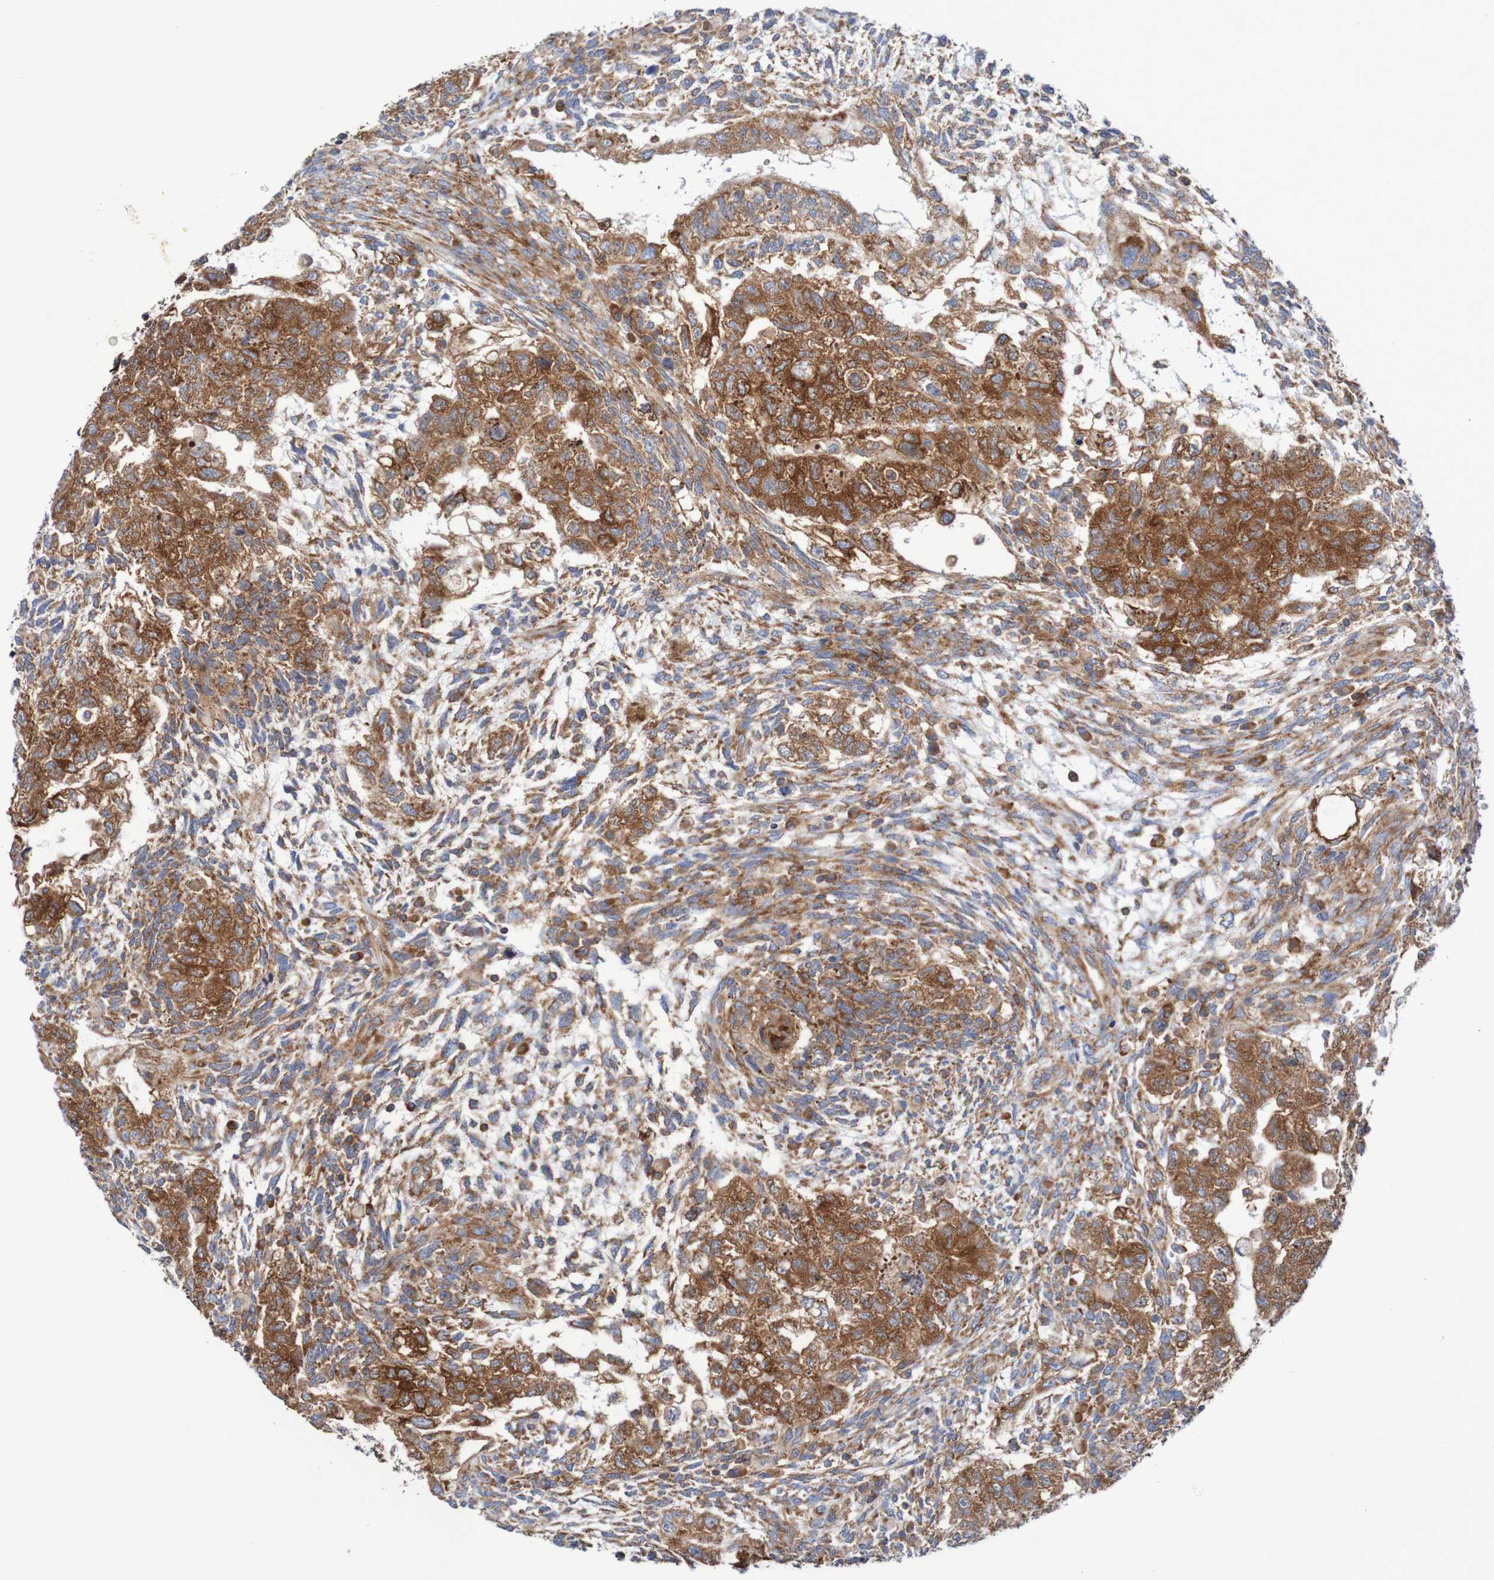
{"staining": {"intensity": "moderate", "quantity": ">75%", "location": "cytoplasmic/membranous"}, "tissue": "testis cancer", "cell_type": "Tumor cells", "image_type": "cancer", "snomed": [{"axis": "morphology", "description": "Normal tissue, NOS"}, {"axis": "morphology", "description": "Carcinoma, Embryonal, NOS"}, {"axis": "topography", "description": "Testis"}], "caption": "Testis cancer (embryonal carcinoma) tissue shows moderate cytoplasmic/membranous expression in about >75% of tumor cells, visualized by immunohistochemistry.", "gene": "FXR2", "patient": {"sex": "male", "age": 36}}